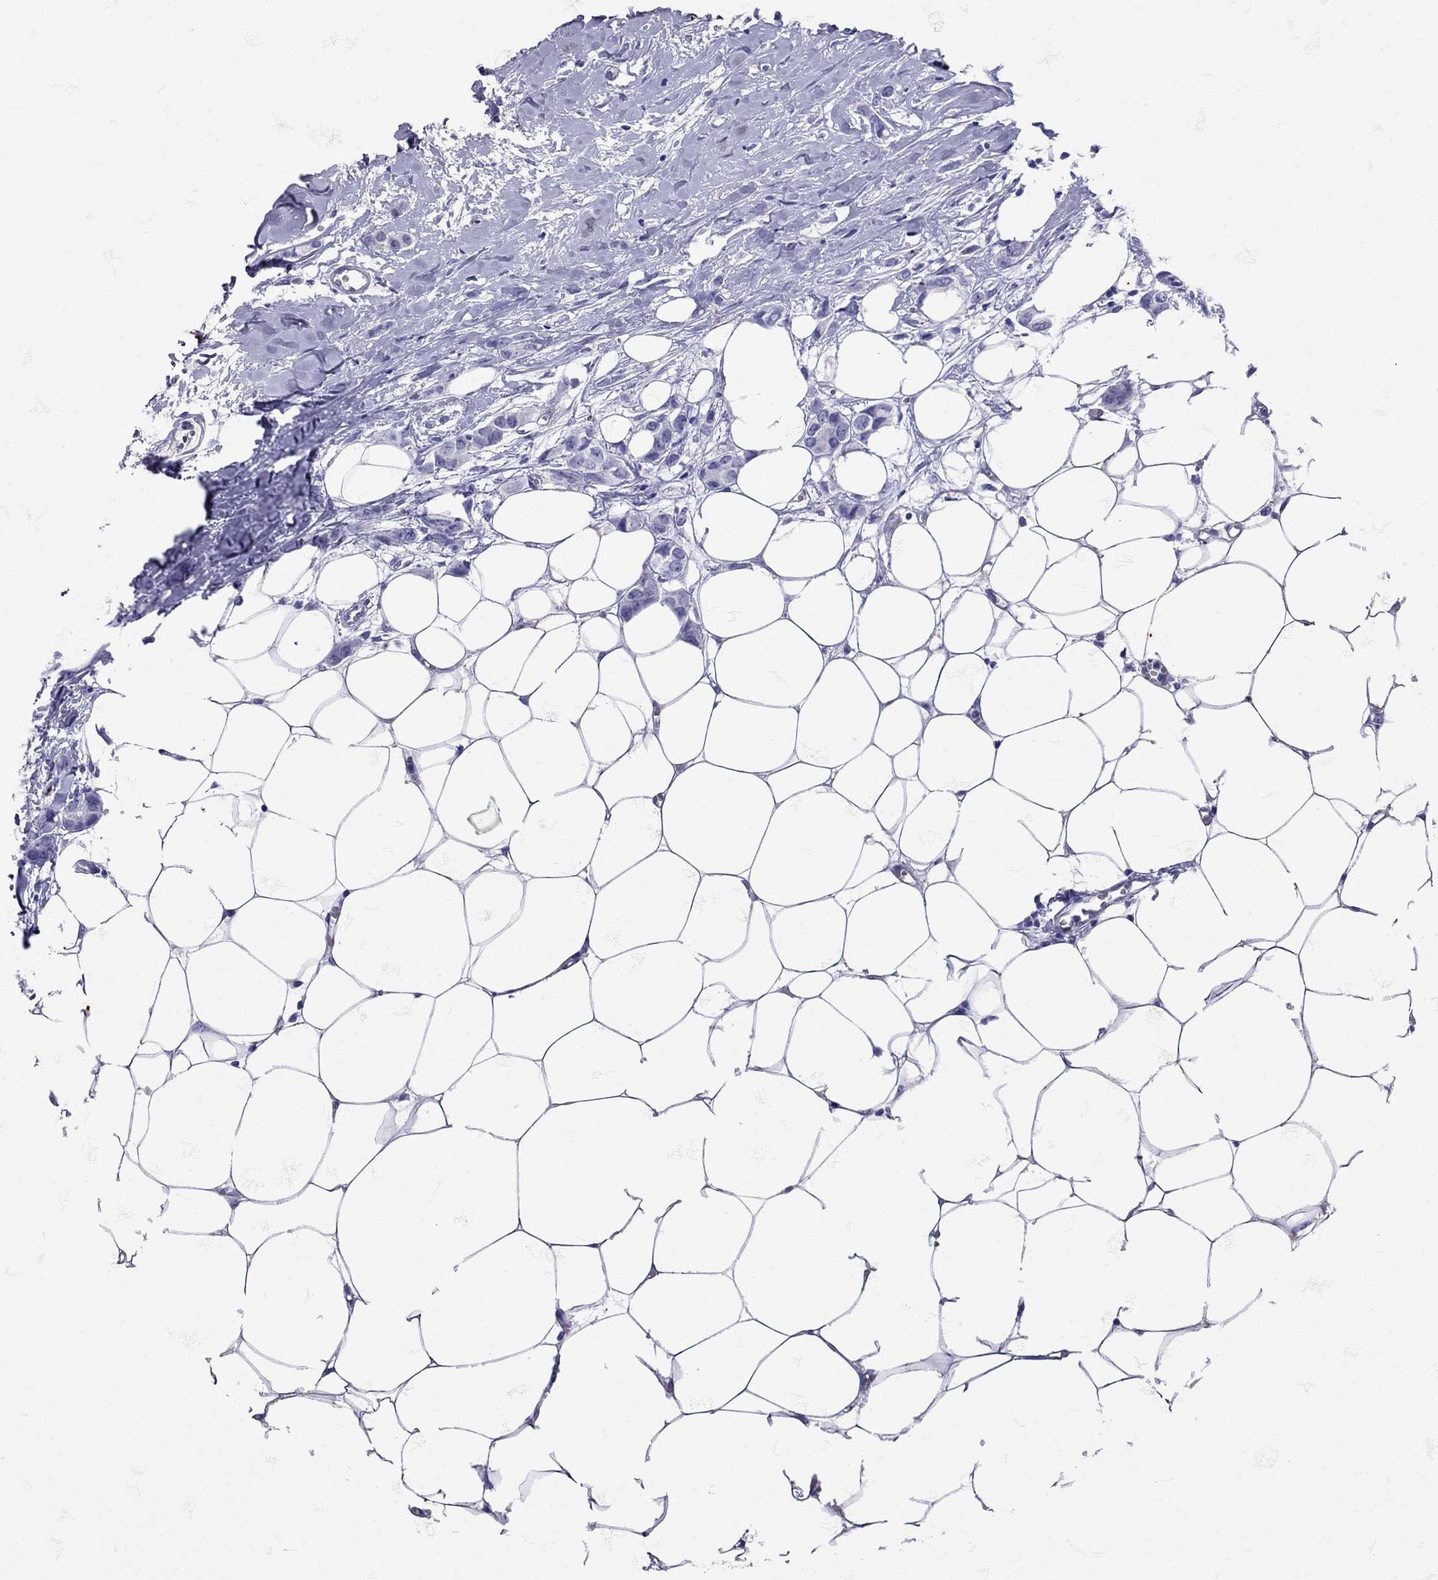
{"staining": {"intensity": "negative", "quantity": "none", "location": "none"}, "tissue": "breast cancer", "cell_type": "Tumor cells", "image_type": "cancer", "snomed": [{"axis": "morphology", "description": "Duct carcinoma"}, {"axis": "topography", "description": "Breast"}], "caption": "Human breast cancer (infiltrating ductal carcinoma) stained for a protein using IHC displays no positivity in tumor cells.", "gene": "AVP", "patient": {"sex": "female", "age": 85}}